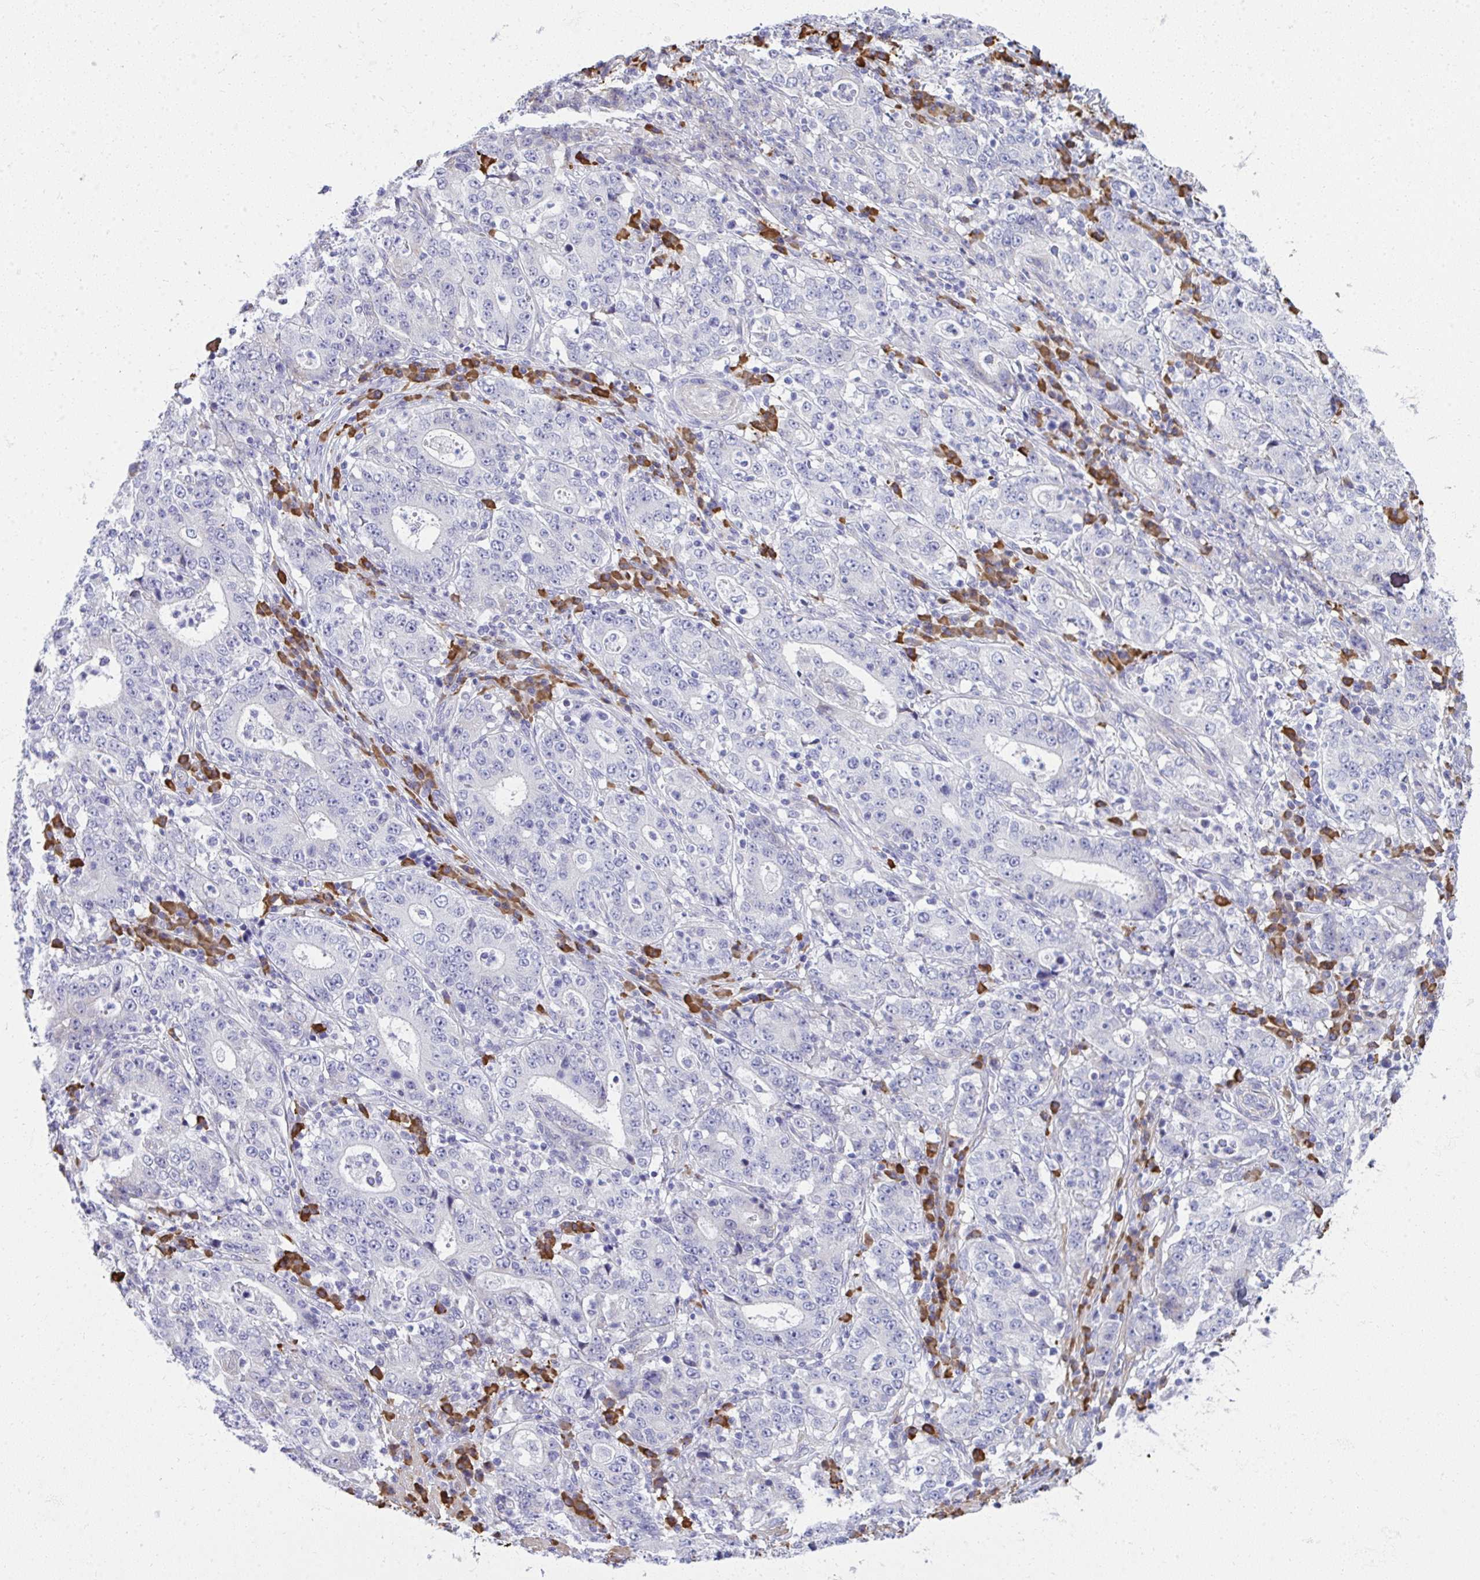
{"staining": {"intensity": "negative", "quantity": "none", "location": "none"}, "tissue": "stomach cancer", "cell_type": "Tumor cells", "image_type": "cancer", "snomed": [{"axis": "morphology", "description": "Normal tissue, NOS"}, {"axis": "morphology", "description": "Adenocarcinoma, NOS"}, {"axis": "topography", "description": "Stomach, upper"}, {"axis": "topography", "description": "Stomach"}], "caption": "A photomicrograph of stomach cancer (adenocarcinoma) stained for a protein demonstrates no brown staining in tumor cells.", "gene": "PUS7L", "patient": {"sex": "male", "age": 59}}